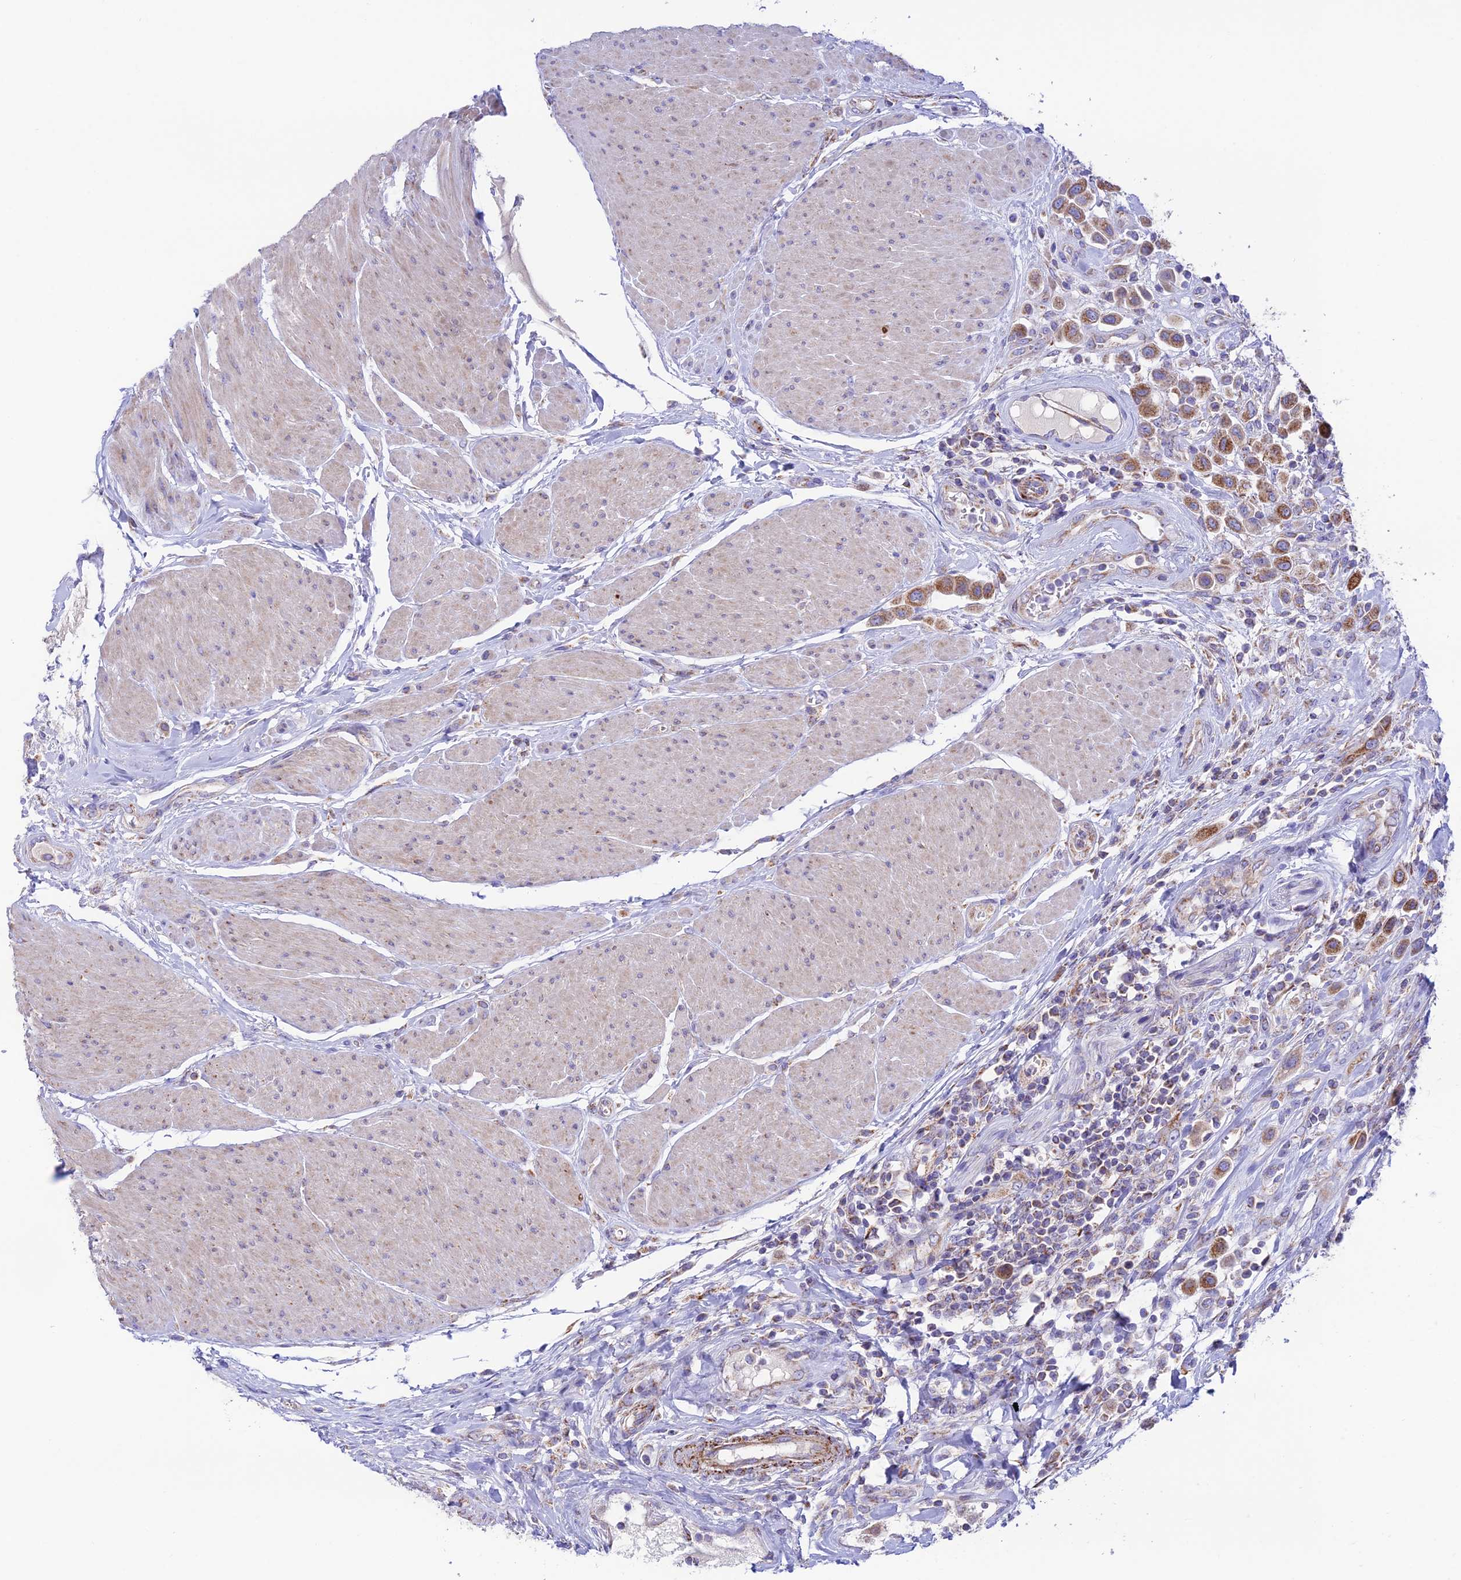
{"staining": {"intensity": "moderate", "quantity": ">75%", "location": "cytoplasmic/membranous"}, "tissue": "urothelial cancer", "cell_type": "Tumor cells", "image_type": "cancer", "snomed": [{"axis": "morphology", "description": "Urothelial carcinoma, High grade"}, {"axis": "topography", "description": "Urinary bladder"}], "caption": "A medium amount of moderate cytoplasmic/membranous positivity is seen in approximately >75% of tumor cells in urothelial carcinoma (high-grade) tissue.", "gene": "HSDL2", "patient": {"sex": "male", "age": 50}}